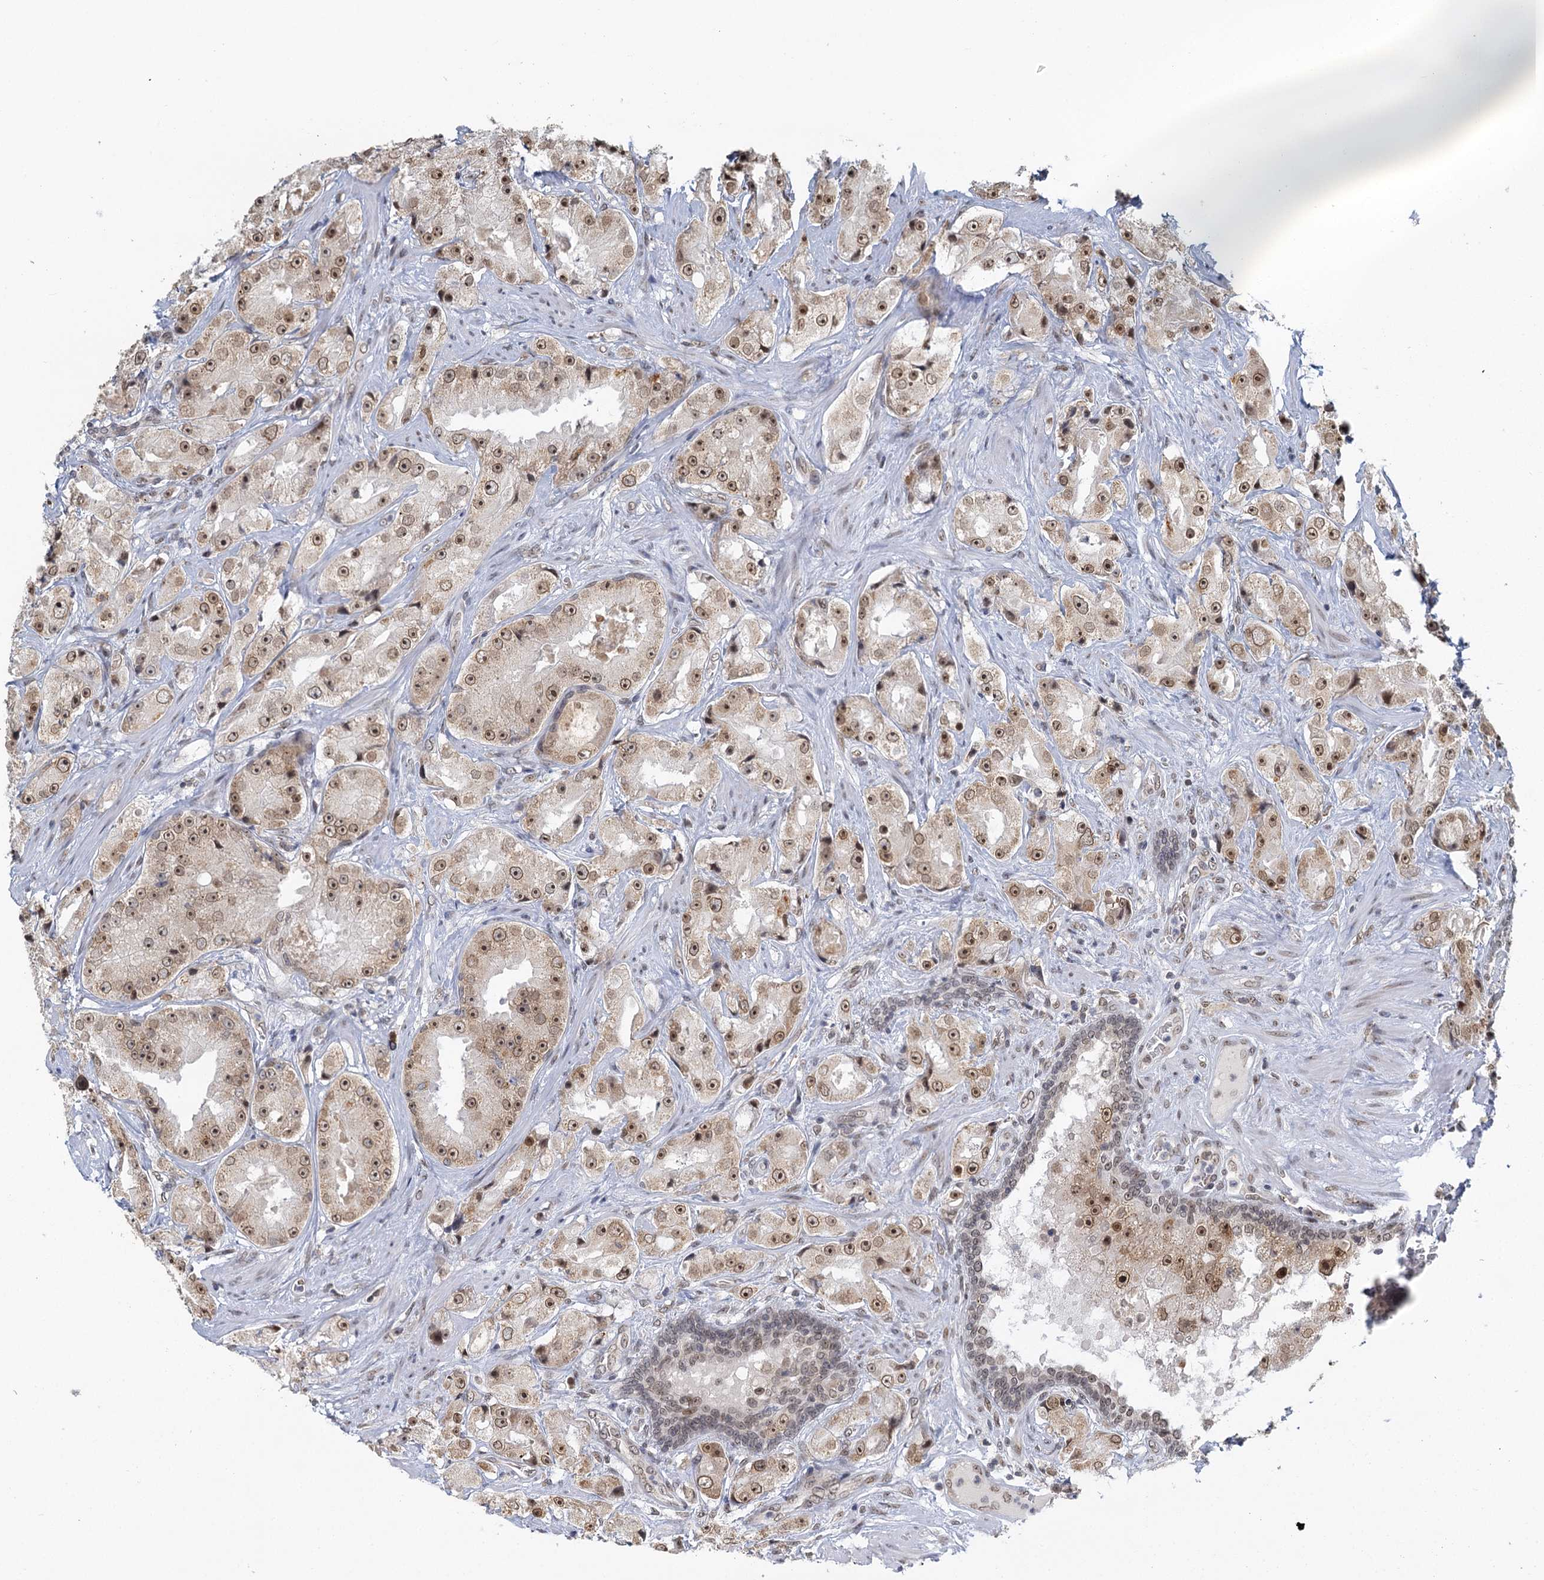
{"staining": {"intensity": "moderate", "quantity": ">75%", "location": "cytoplasmic/membranous,nuclear"}, "tissue": "prostate cancer", "cell_type": "Tumor cells", "image_type": "cancer", "snomed": [{"axis": "morphology", "description": "Adenocarcinoma, High grade"}, {"axis": "topography", "description": "Prostate"}], "caption": "Brown immunohistochemical staining in human high-grade adenocarcinoma (prostate) reveals moderate cytoplasmic/membranous and nuclear staining in approximately >75% of tumor cells.", "gene": "TREX1", "patient": {"sex": "male", "age": 73}}